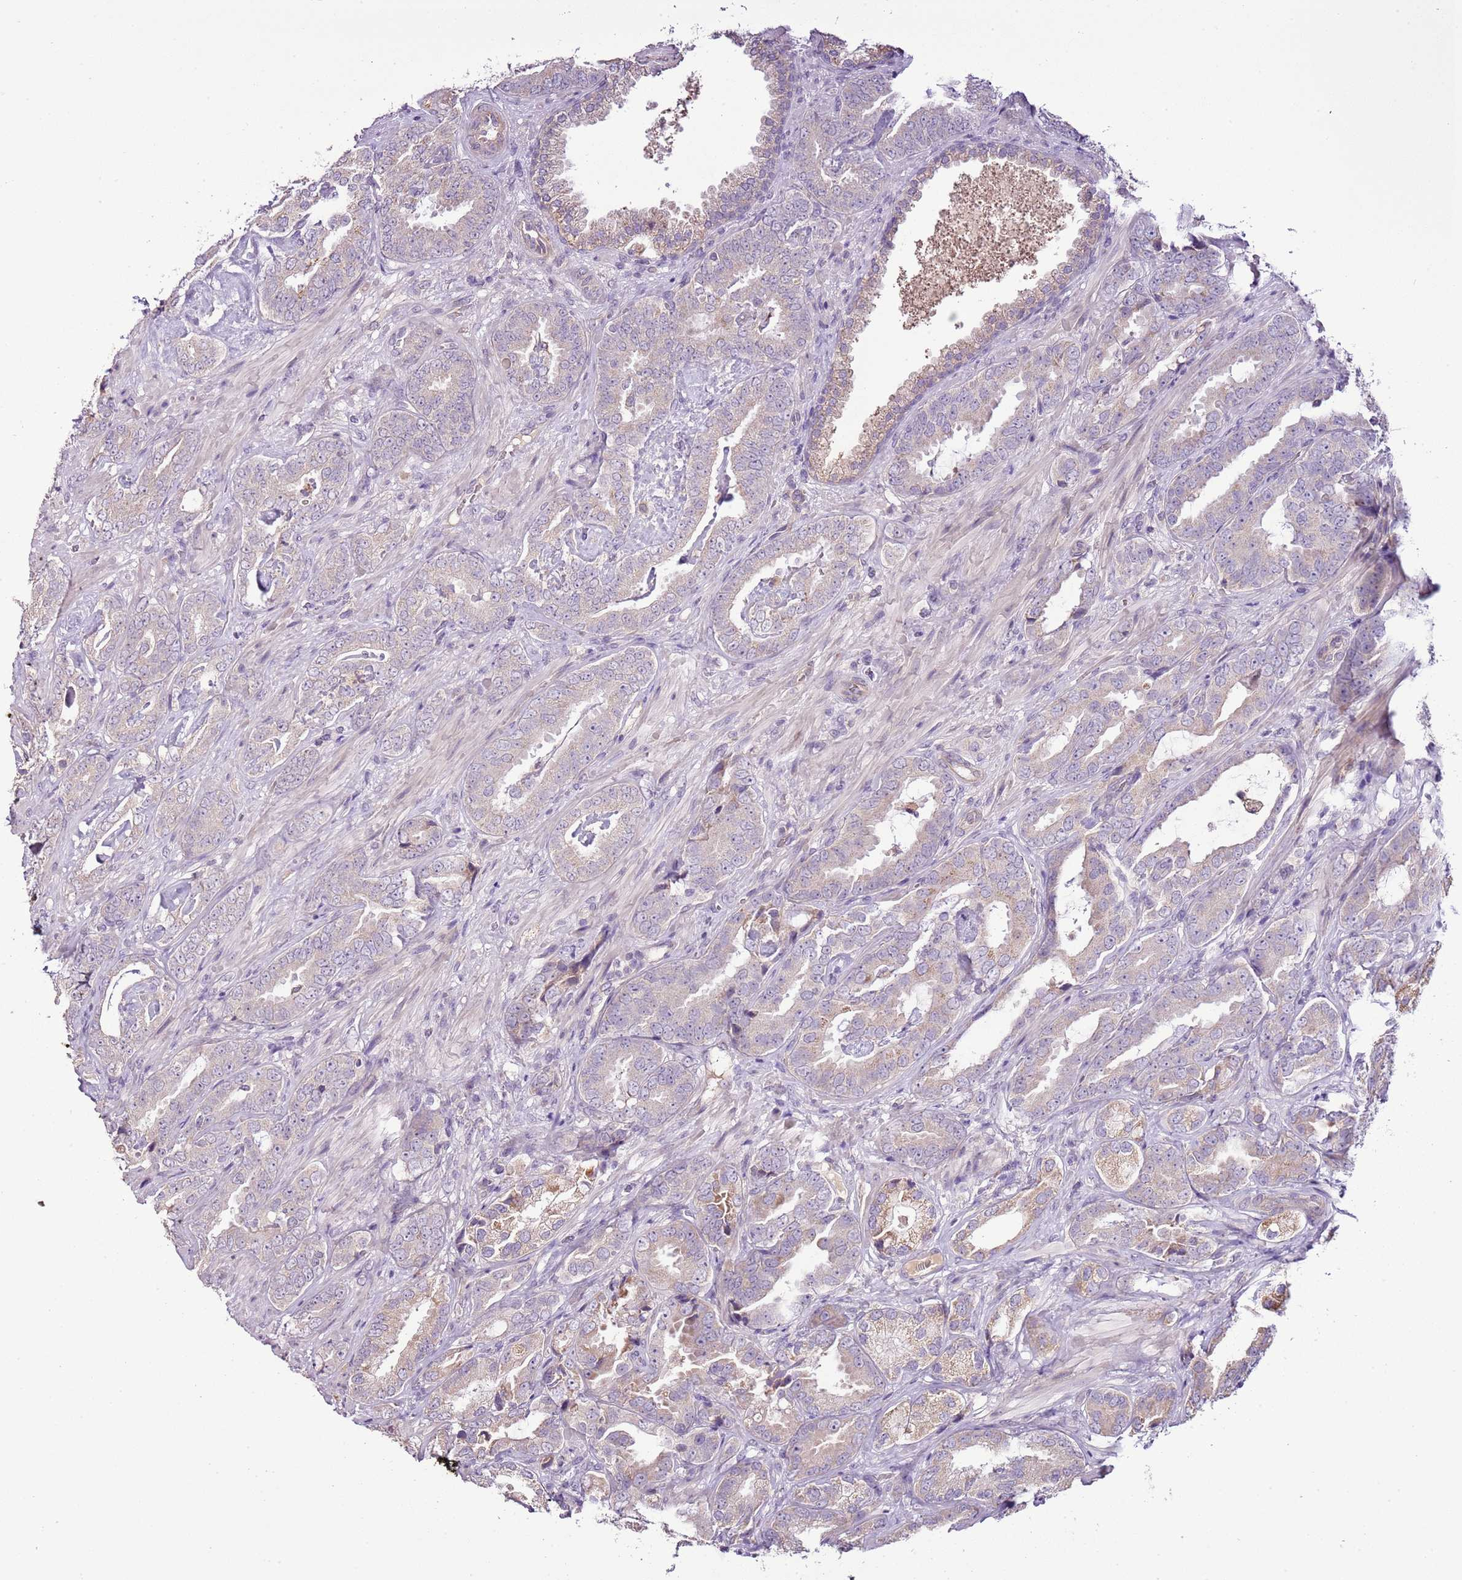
{"staining": {"intensity": "moderate", "quantity": "<25%", "location": "cytoplasmic/membranous"}, "tissue": "prostate cancer", "cell_type": "Tumor cells", "image_type": "cancer", "snomed": [{"axis": "morphology", "description": "Adenocarcinoma, High grade"}, {"axis": "topography", "description": "Prostate"}], "caption": "Prostate high-grade adenocarcinoma stained with a protein marker demonstrates moderate staining in tumor cells.", "gene": "CMKLR1", "patient": {"sex": "male", "age": 71}}